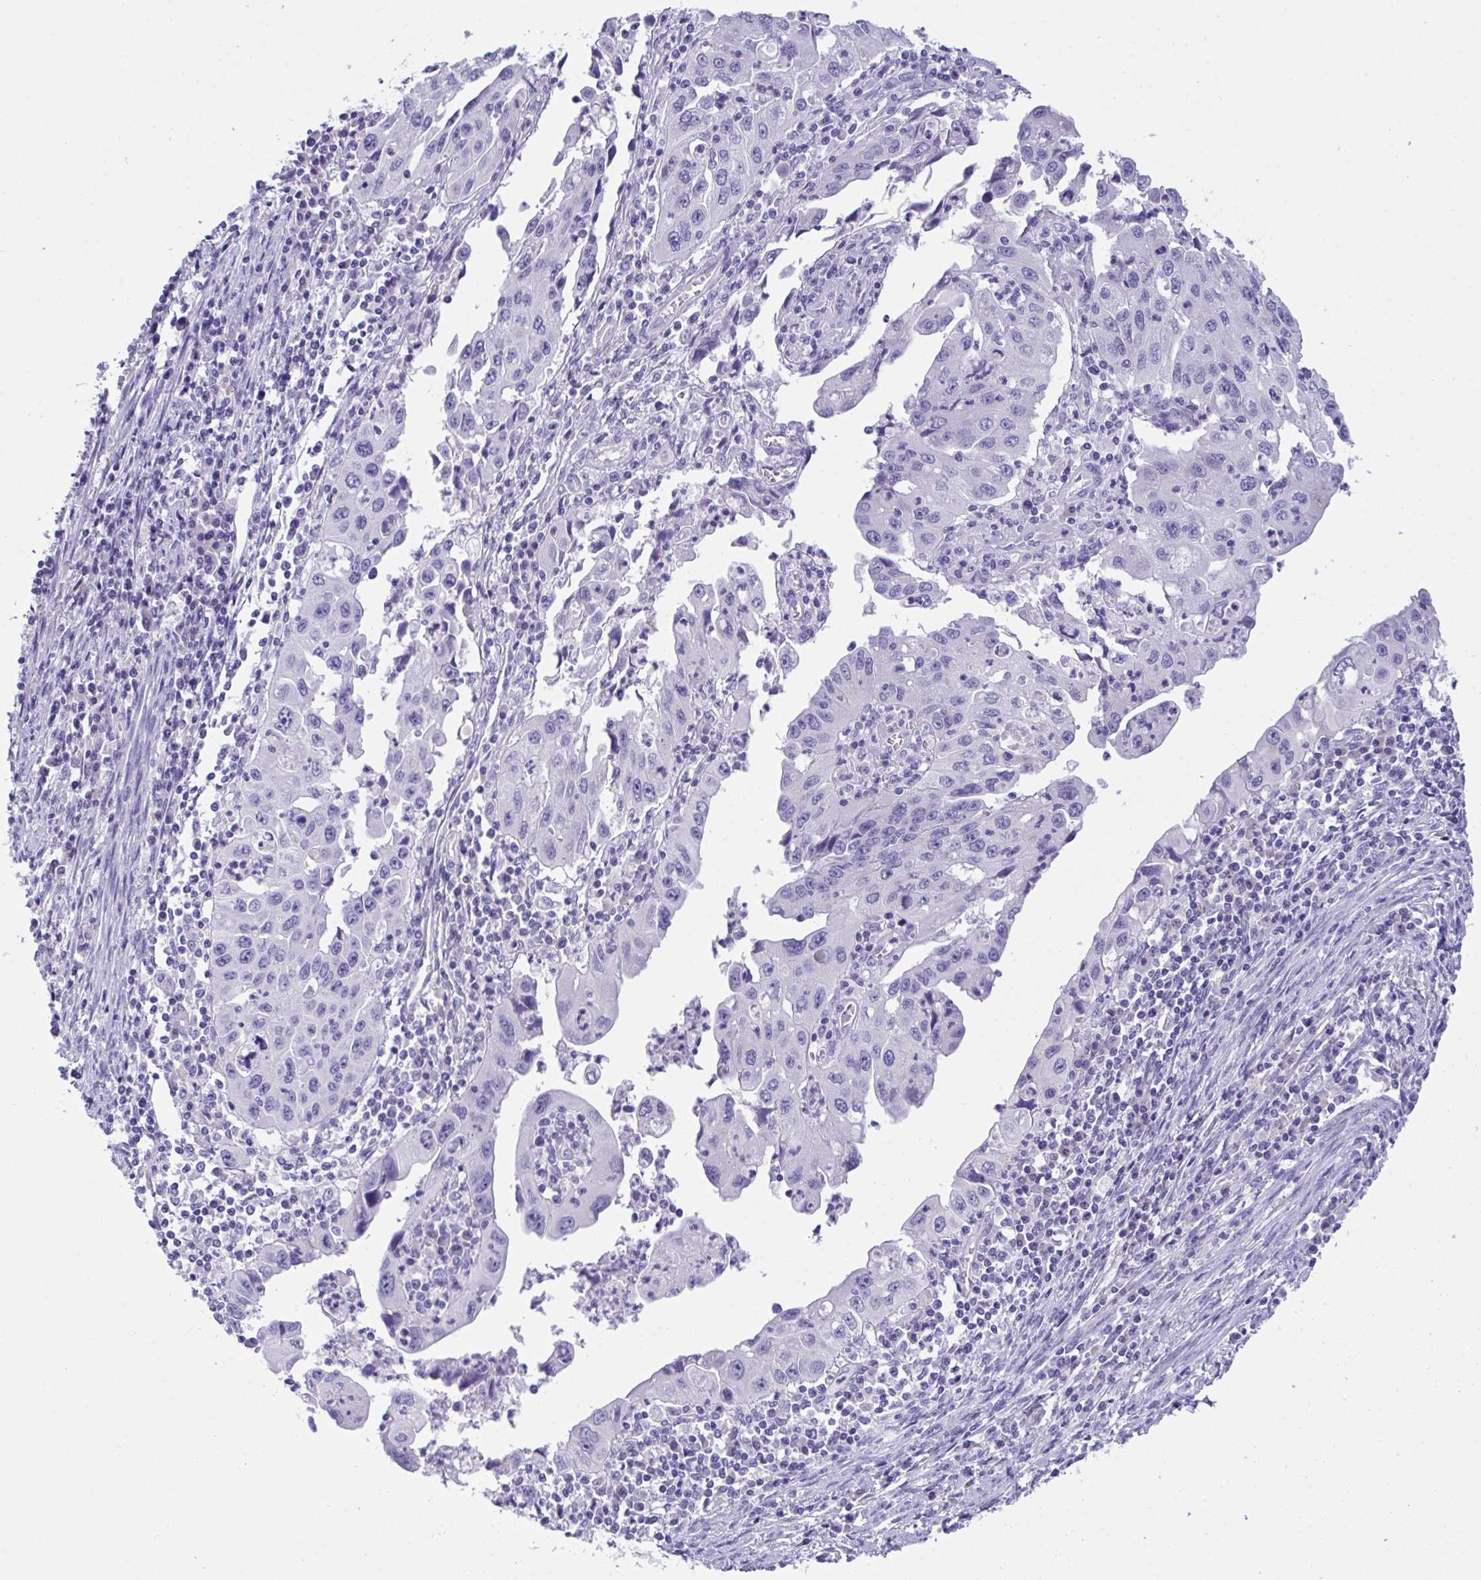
{"staining": {"intensity": "negative", "quantity": "none", "location": "none"}, "tissue": "endometrial cancer", "cell_type": "Tumor cells", "image_type": "cancer", "snomed": [{"axis": "morphology", "description": "Adenocarcinoma, NOS"}, {"axis": "topography", "description": "Uterus"}], "caption": "Immunohistochemistry (IHC) of adenocarcinoma (endometrial) demonstrates no staining in tumor cells.", "gene": "TMEM106B", "patient": {"sex": "female", "age": 62}}